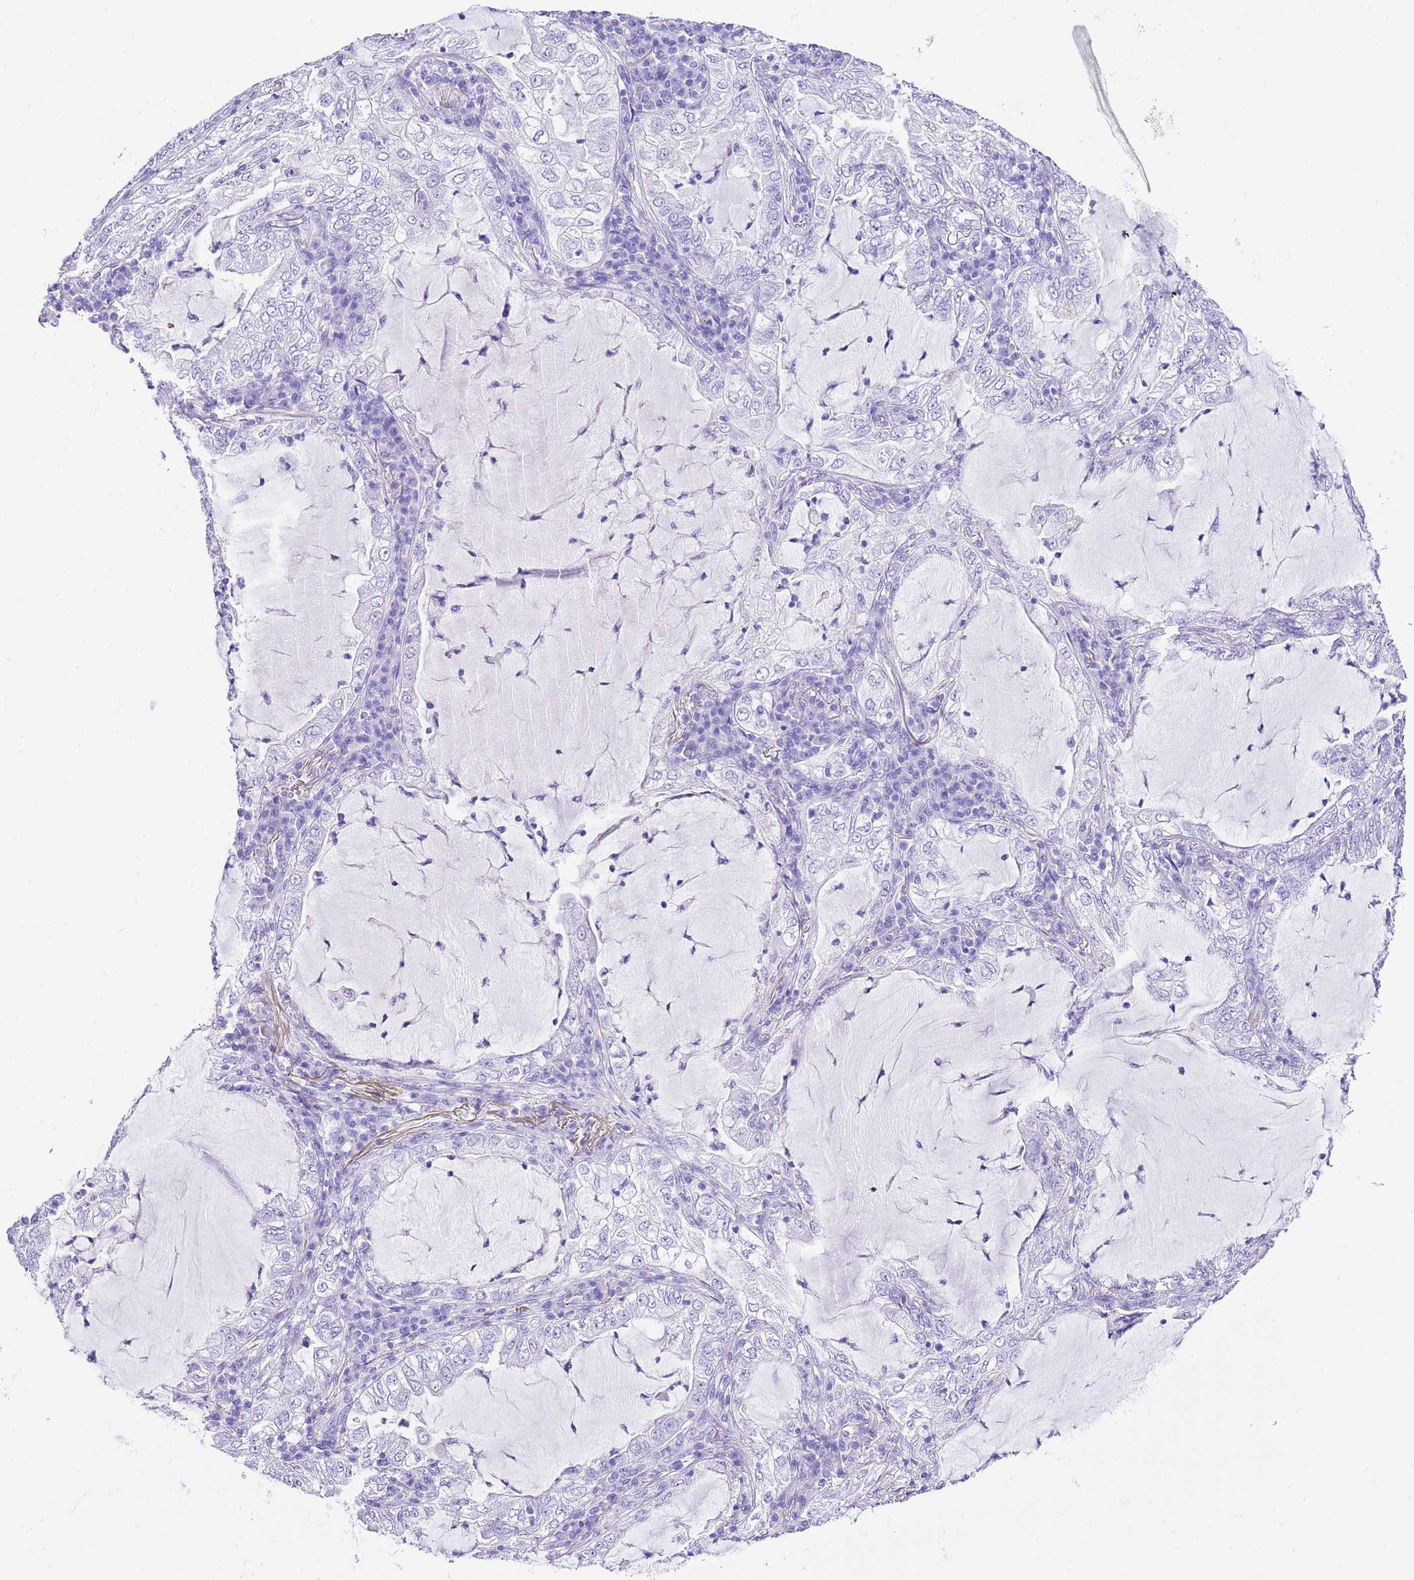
{"staining": {"intensity": "negative", "quantity": "none", "location": "none"}, "tissue": "lung cancer", "cell_type": "Tumor cells", "image_type": "cancer", "snomed": [{"axis": "morphology", "description": "Adenocarcinoma, NOS"}, {"axis": "topography", "description": "Lung"}], "caption": "IHC image of lung adenocarcinoma stained for a protein (brown), which reveals no positivity in tumor cells.", "gene": "KCNC1", "patient": {"sex": "female", "age": 73}}